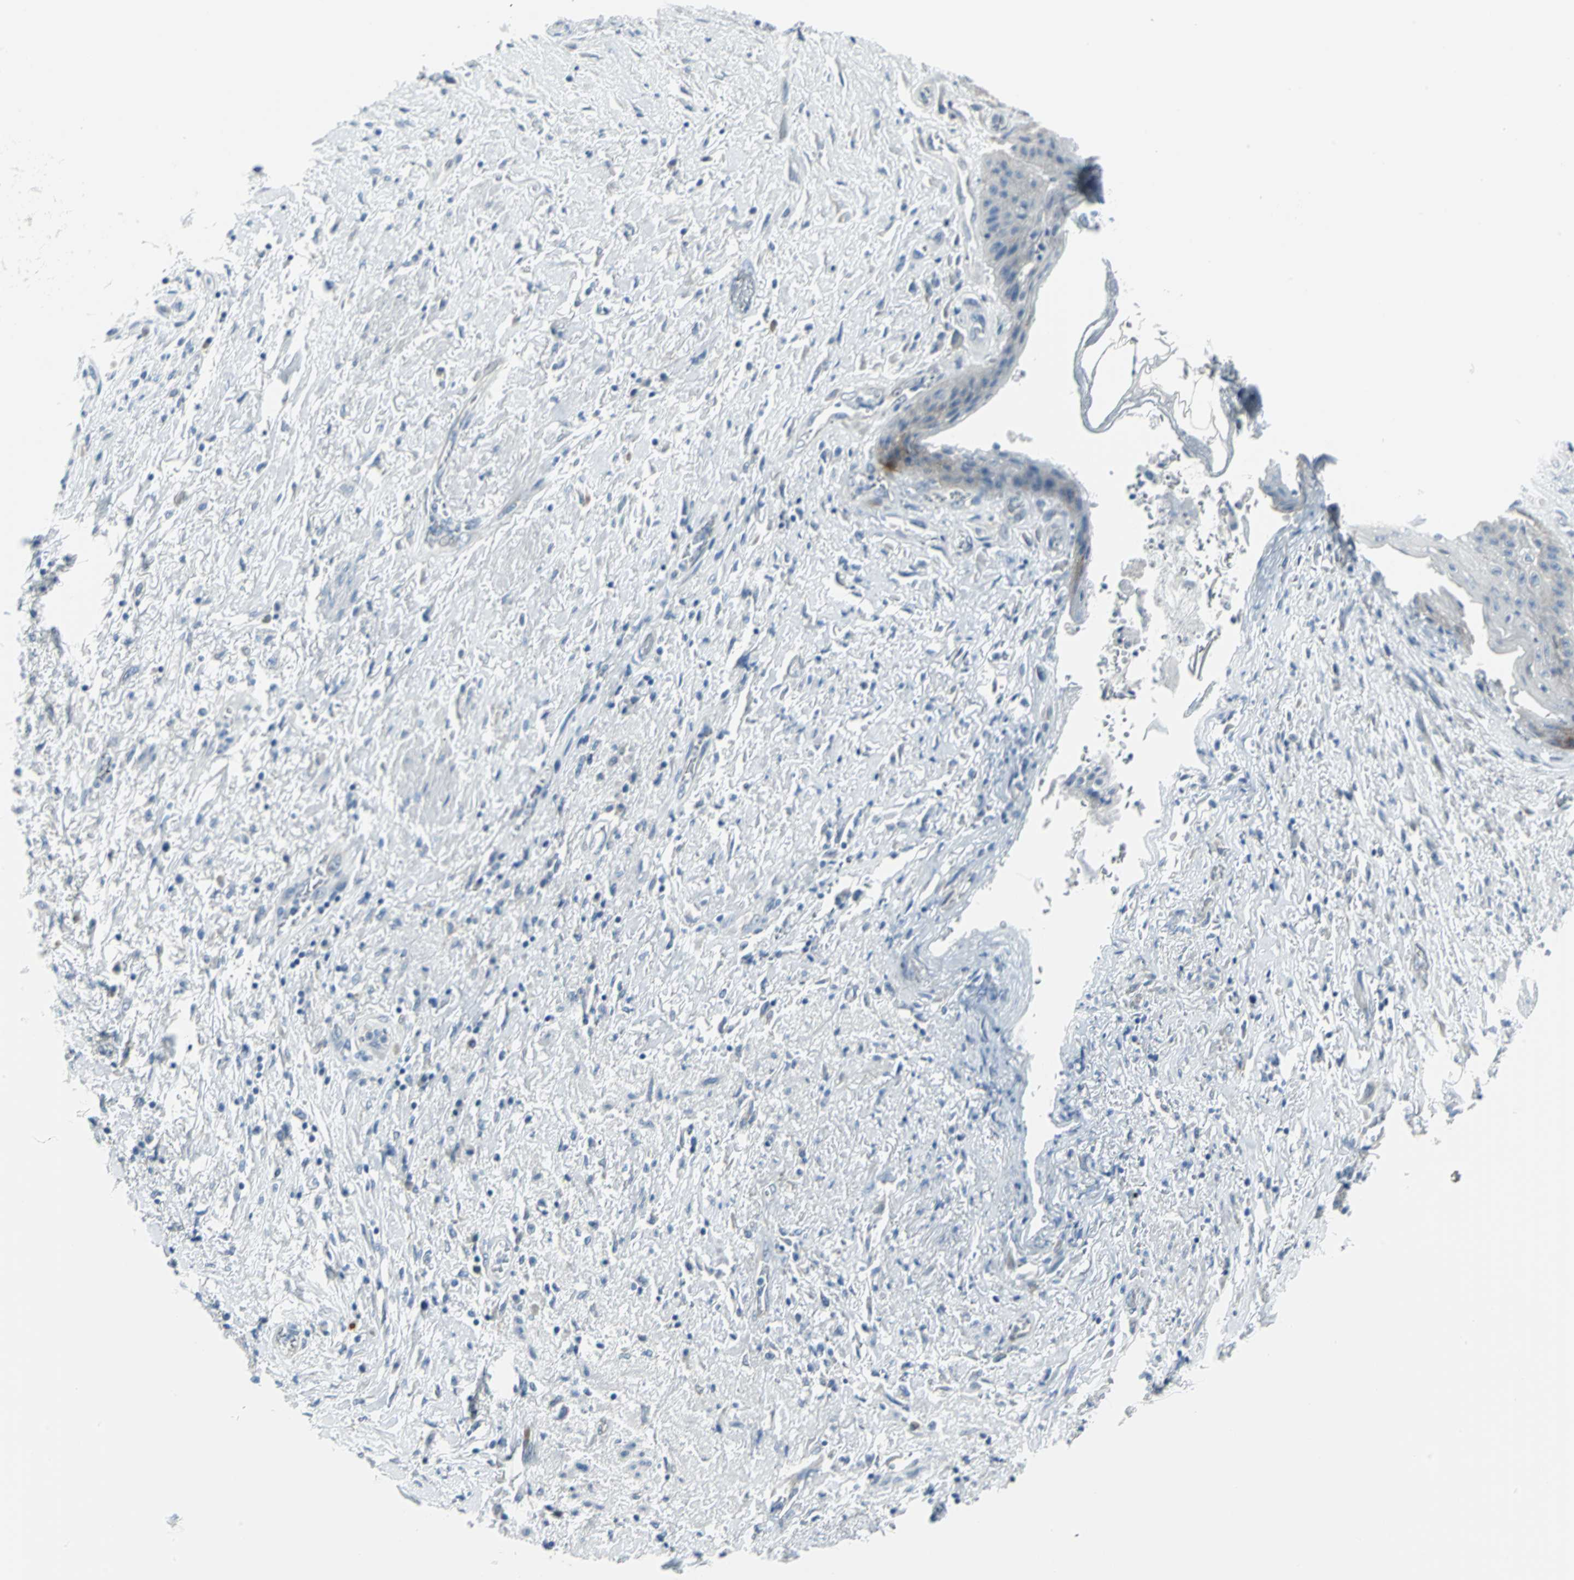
{"staining": {"intensity": "weak", "quantity": "25%-75%", "location": "cytoplasmic/membranous"}, "tissue": "skin", "cell_type": "Epidermal cells", "image_type": "normal", "snomed": [{"axis": "morphology", "description": "Normal tissue, NOS"}, {"axis": "topography", "description": "Anal"}], "caption": "DAB immunohistochemical staining of normal human skin exhibits weak cytoplasmic/membranous protein staining in approximately 25%-75% of epidermal cells.", "gene": "DNAI2", "patient": {"sex": "female", "age": 46}}